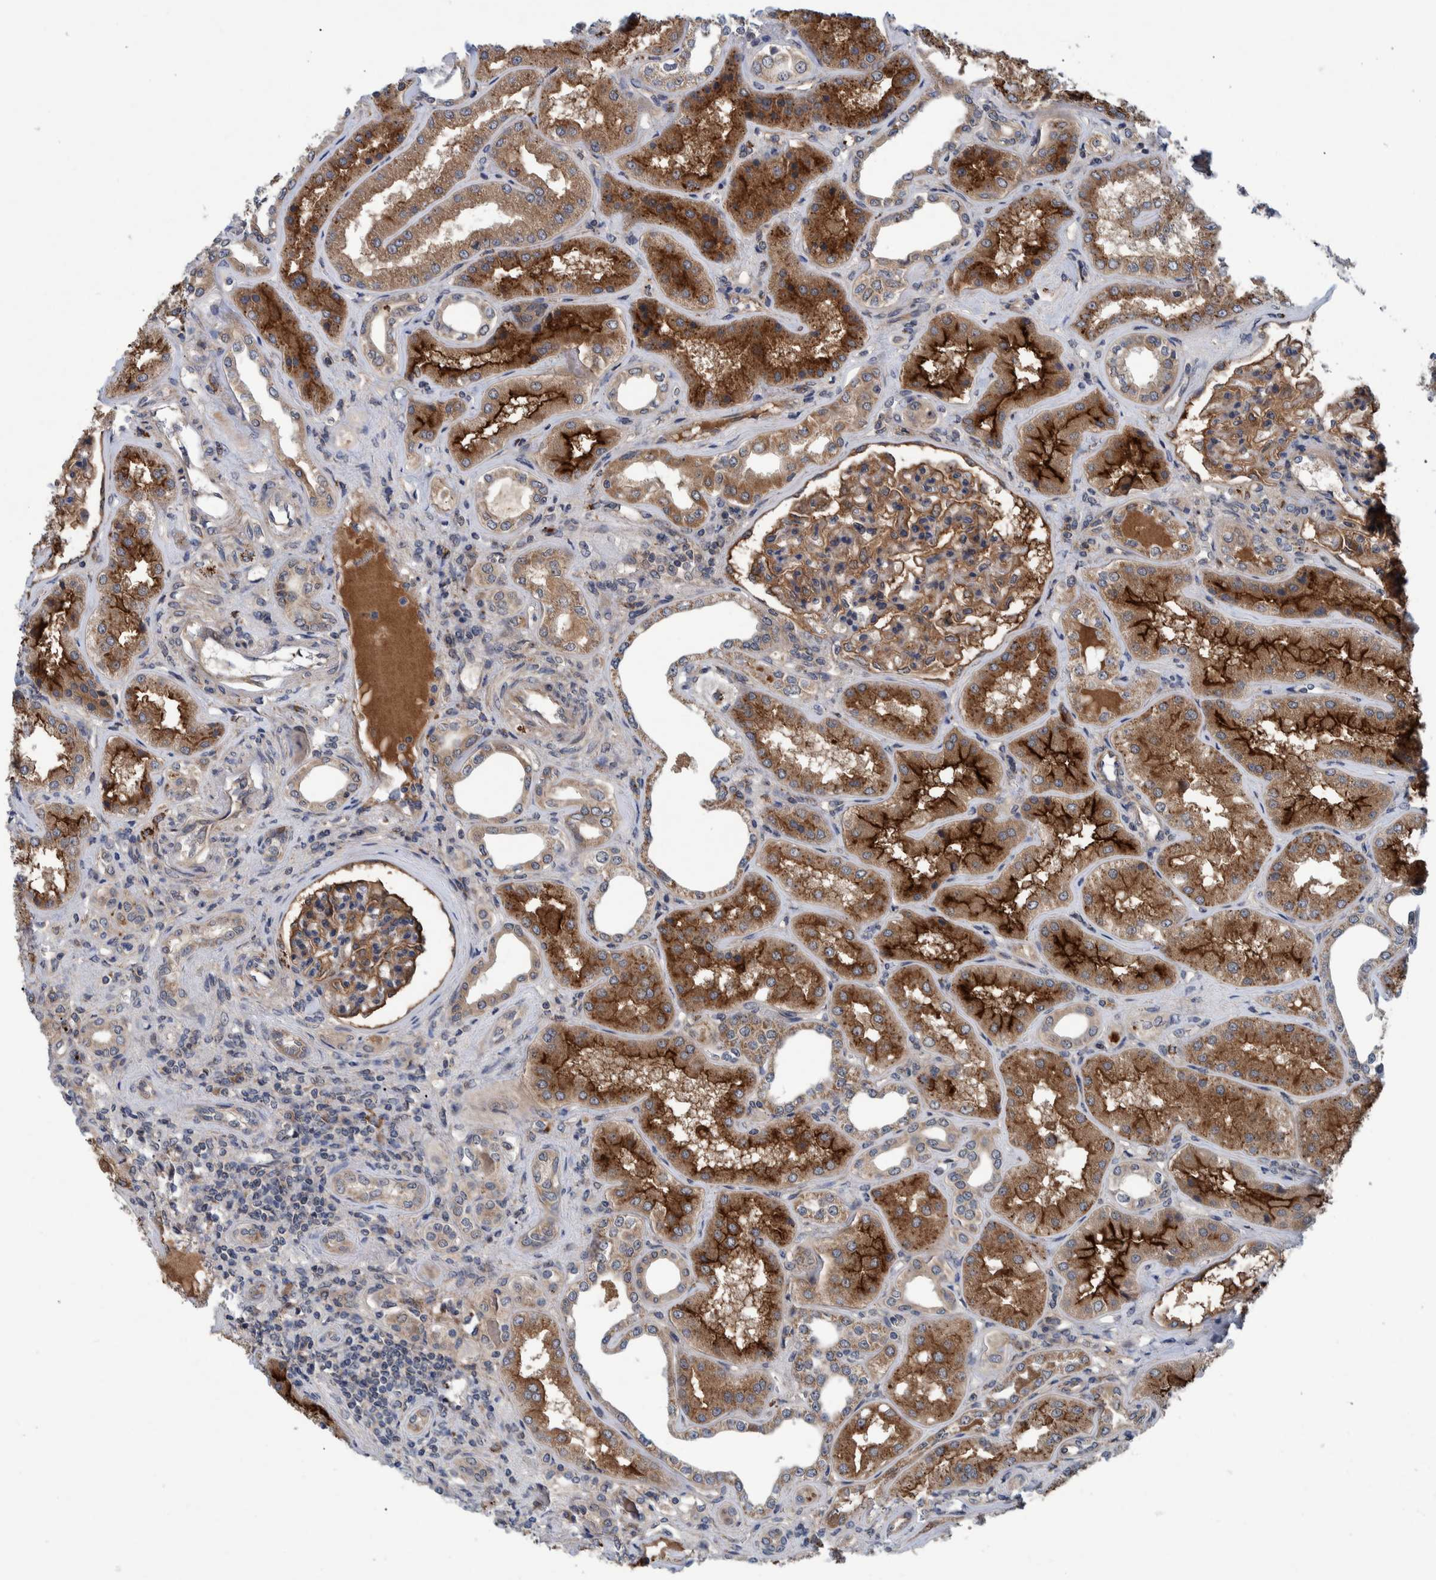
{"staining": {"intensity": "moderate", "quantity": ">75%", "location": "cytoplasmic/membranous"}, "tissue": "kidney", "cell_type": "Cells in glomeruli", "image_type": "normal", "snomed": [{"axis": "morphology", "description": "Normal tissue, NOS"}, {"axis": "topography", "description": "Kidney"}], "caption": "A high-resolution photomicrograph shows immunohistochemistry (IHC) staining of benign kidney, which displays moderate cytoplasmic/membranous positivity in about >75% of cells in glomeruli.", "gene": "ITIH3", "patient": {"sex": "female", "age": 56}}